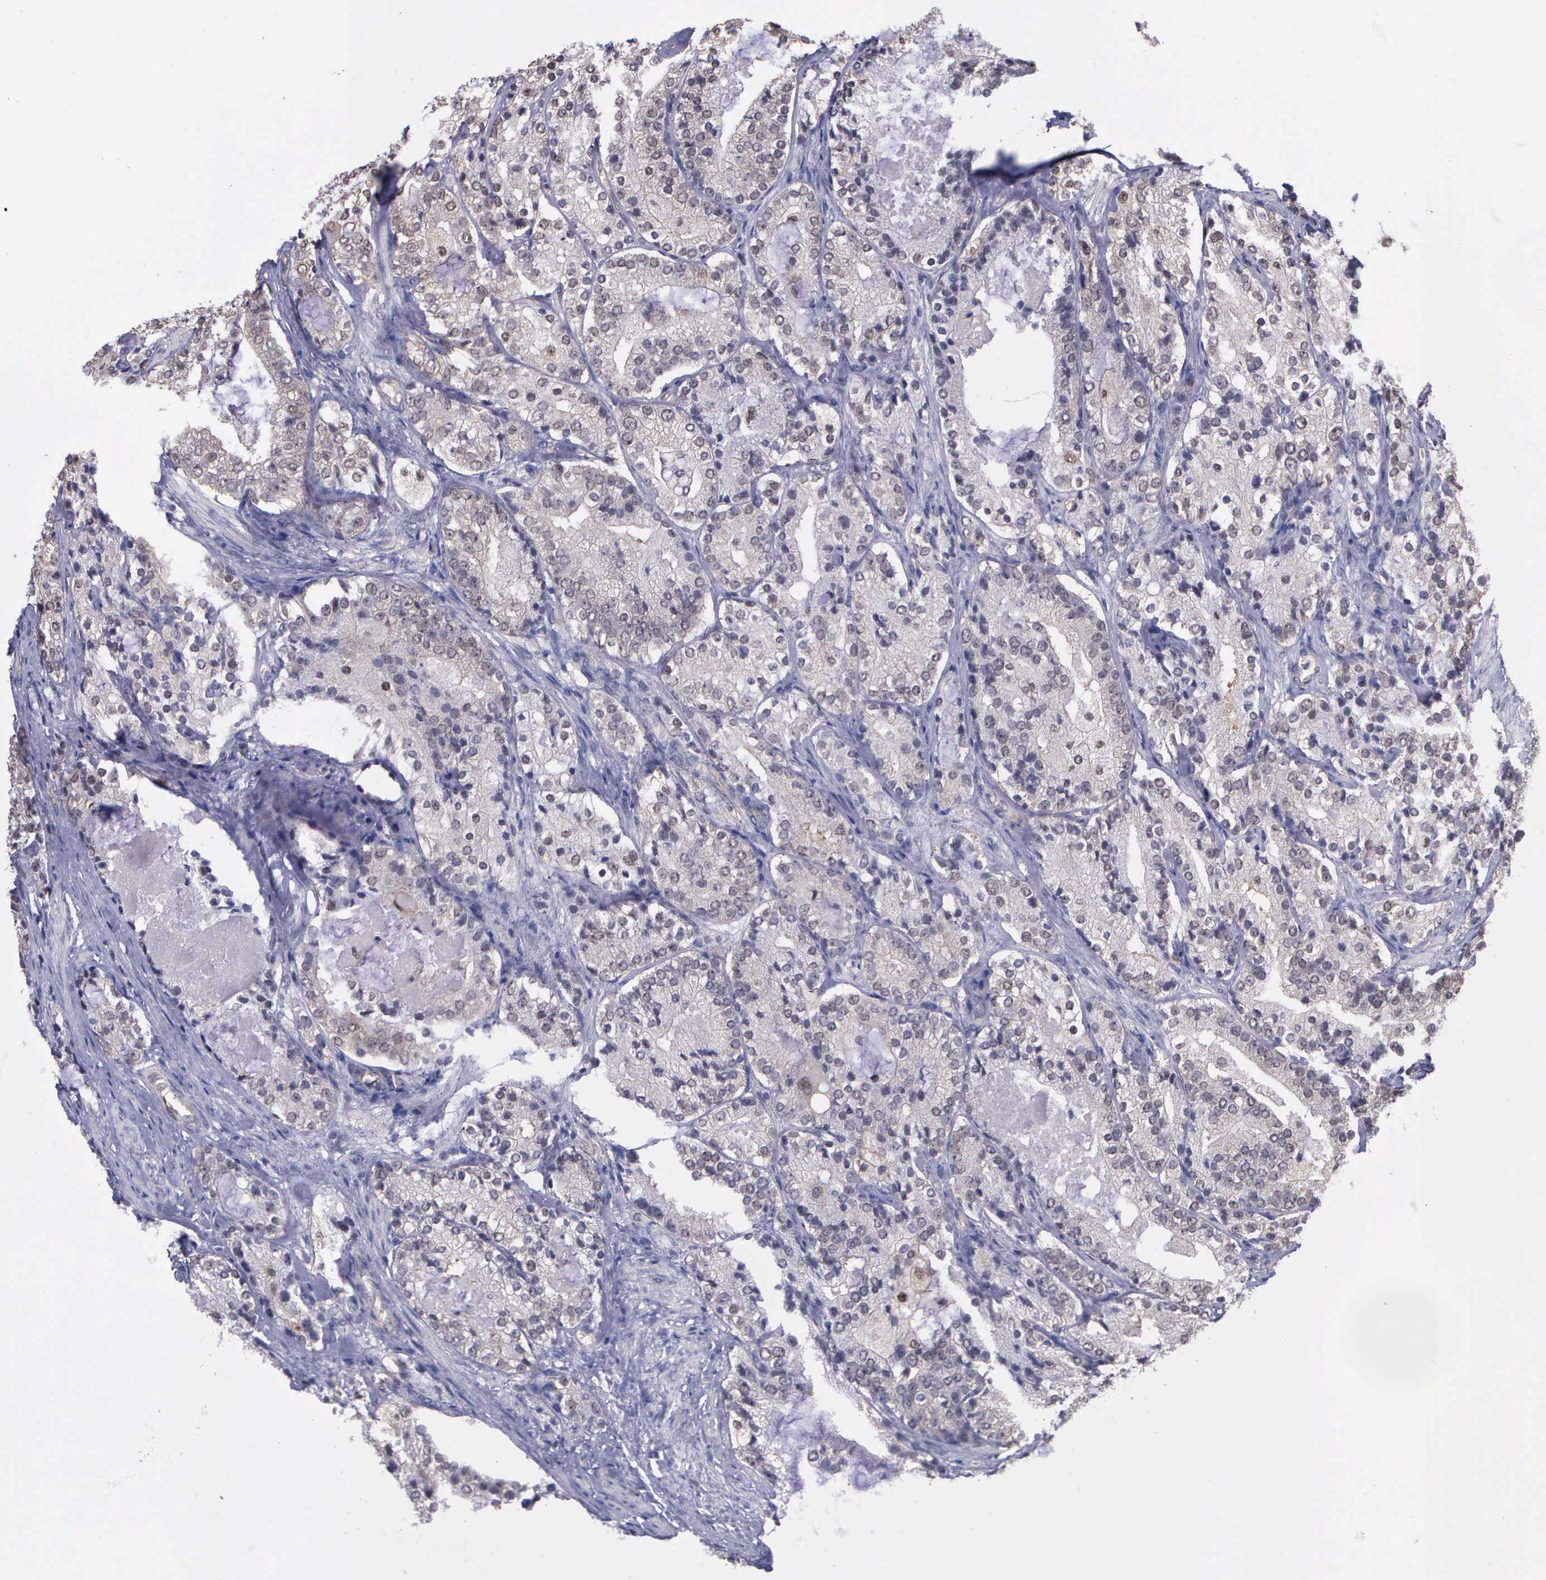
{"staining": {"intensity": "weak", "quantity": "25%-75%", "location": "cytoplasmic/membranous"}, "tissue": "prostate cancer", "cell_type": "Tumor cells", "image_type": "cancer", "snomed": [{"axis": "morphology", "description": "Adenocarcinoma, High grade"}, {"axis": "topography", "description": "Prostate"}], "caption": "The photomicrograph exhibits immunohistochemical staining of adenocarcinoma (high-grade) (prostate). There is weak cytoplasmic/membranous staining is seen in about 25%-75% of tumor cells. The protein of interest is shown in brown color, while the nuclei are stained blue.", "gene": "PSMC1", "patient": {"sex": "male", "age": 63}}